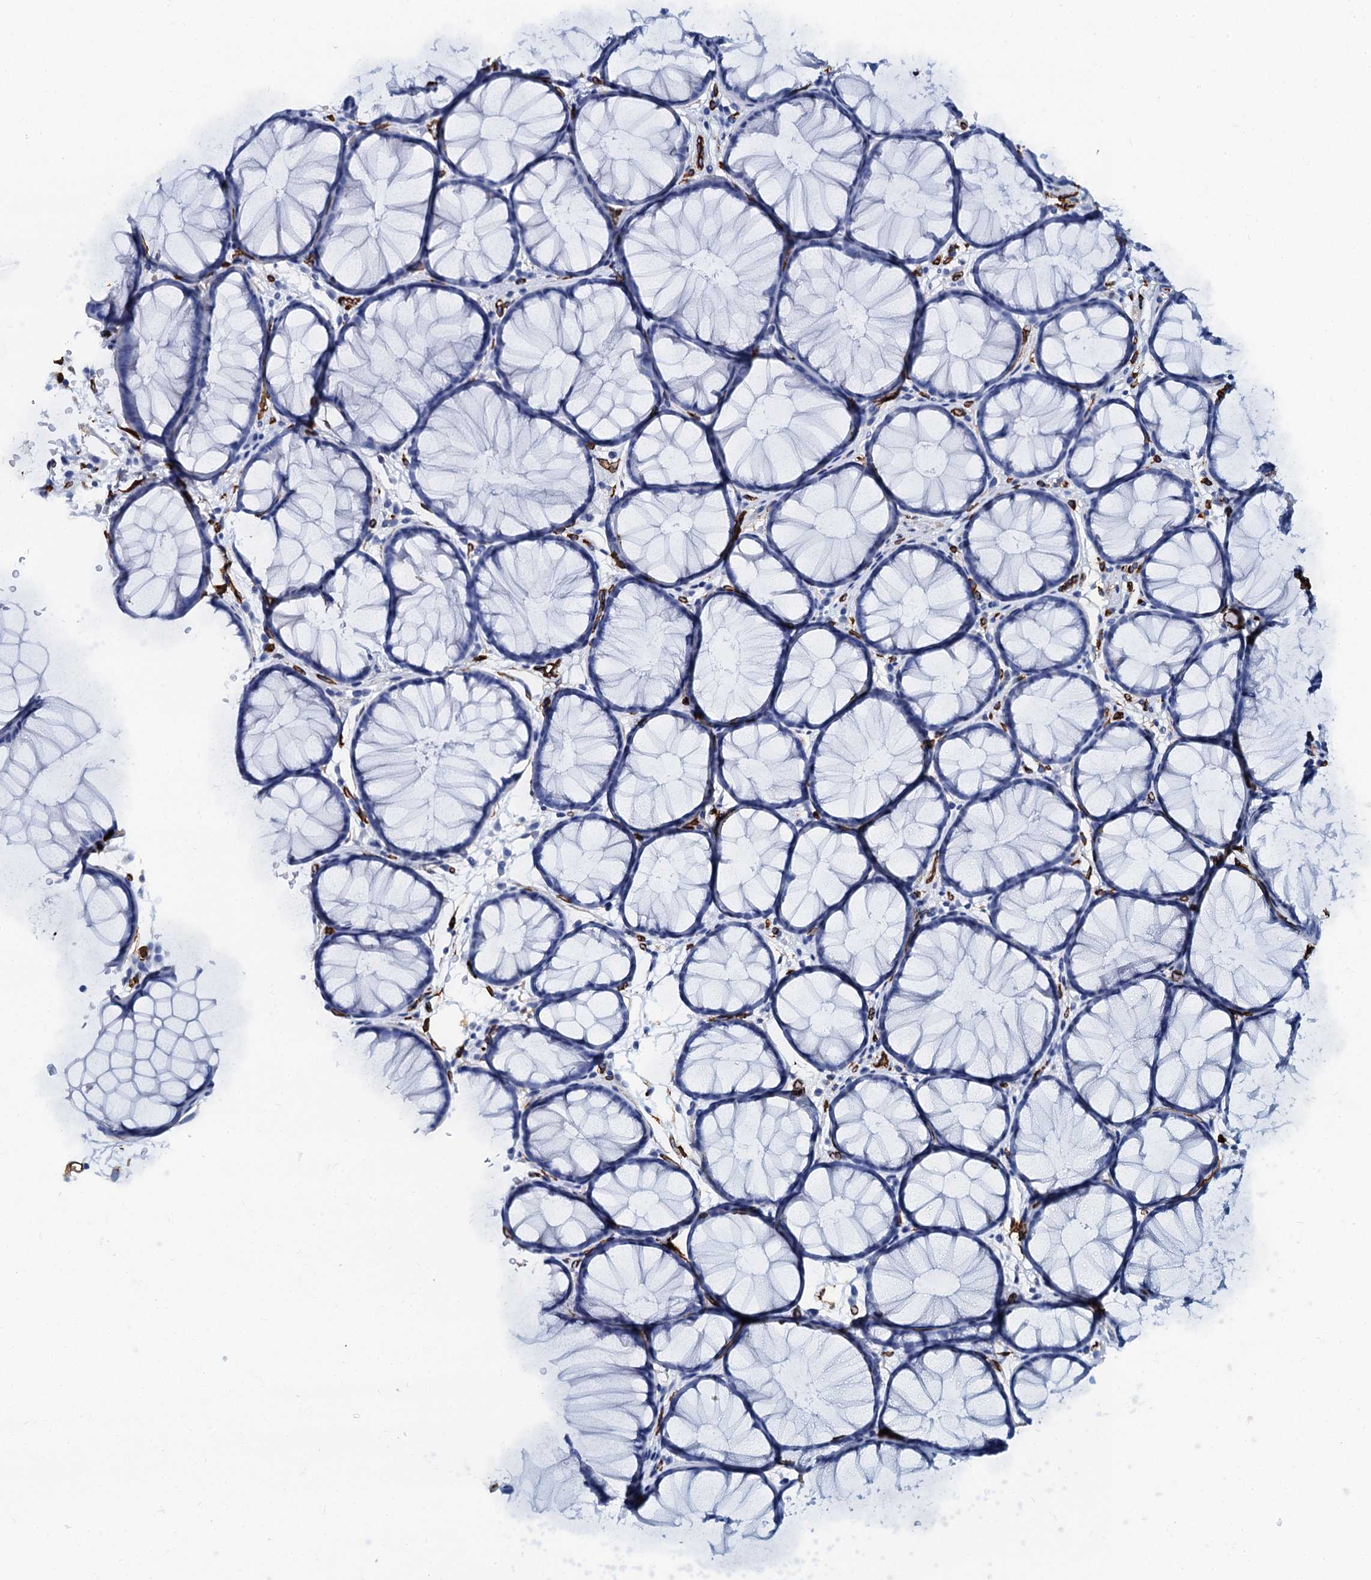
{"staining": {"intensity": "strong", "quantity": ">75%", "location": "cytoplasmic/membranous"}, "tissue": "colon", "cell_type": "Endothelial cells", "image_type": "normal", "snomed": [{"axis": "morphology", "description": "Normal tissue, NOS"}, {"axis": "topography", "description": "Colon"}], "caption": "The immunohistochemical stain shows strong cytoplasmic/membranous expression in endothelial cells of unremarkable colon. (IHC, brightfield microscopy, high magnification).", "gene": "CAVIN2", "patient": {"sex": "female", "age": 82}}